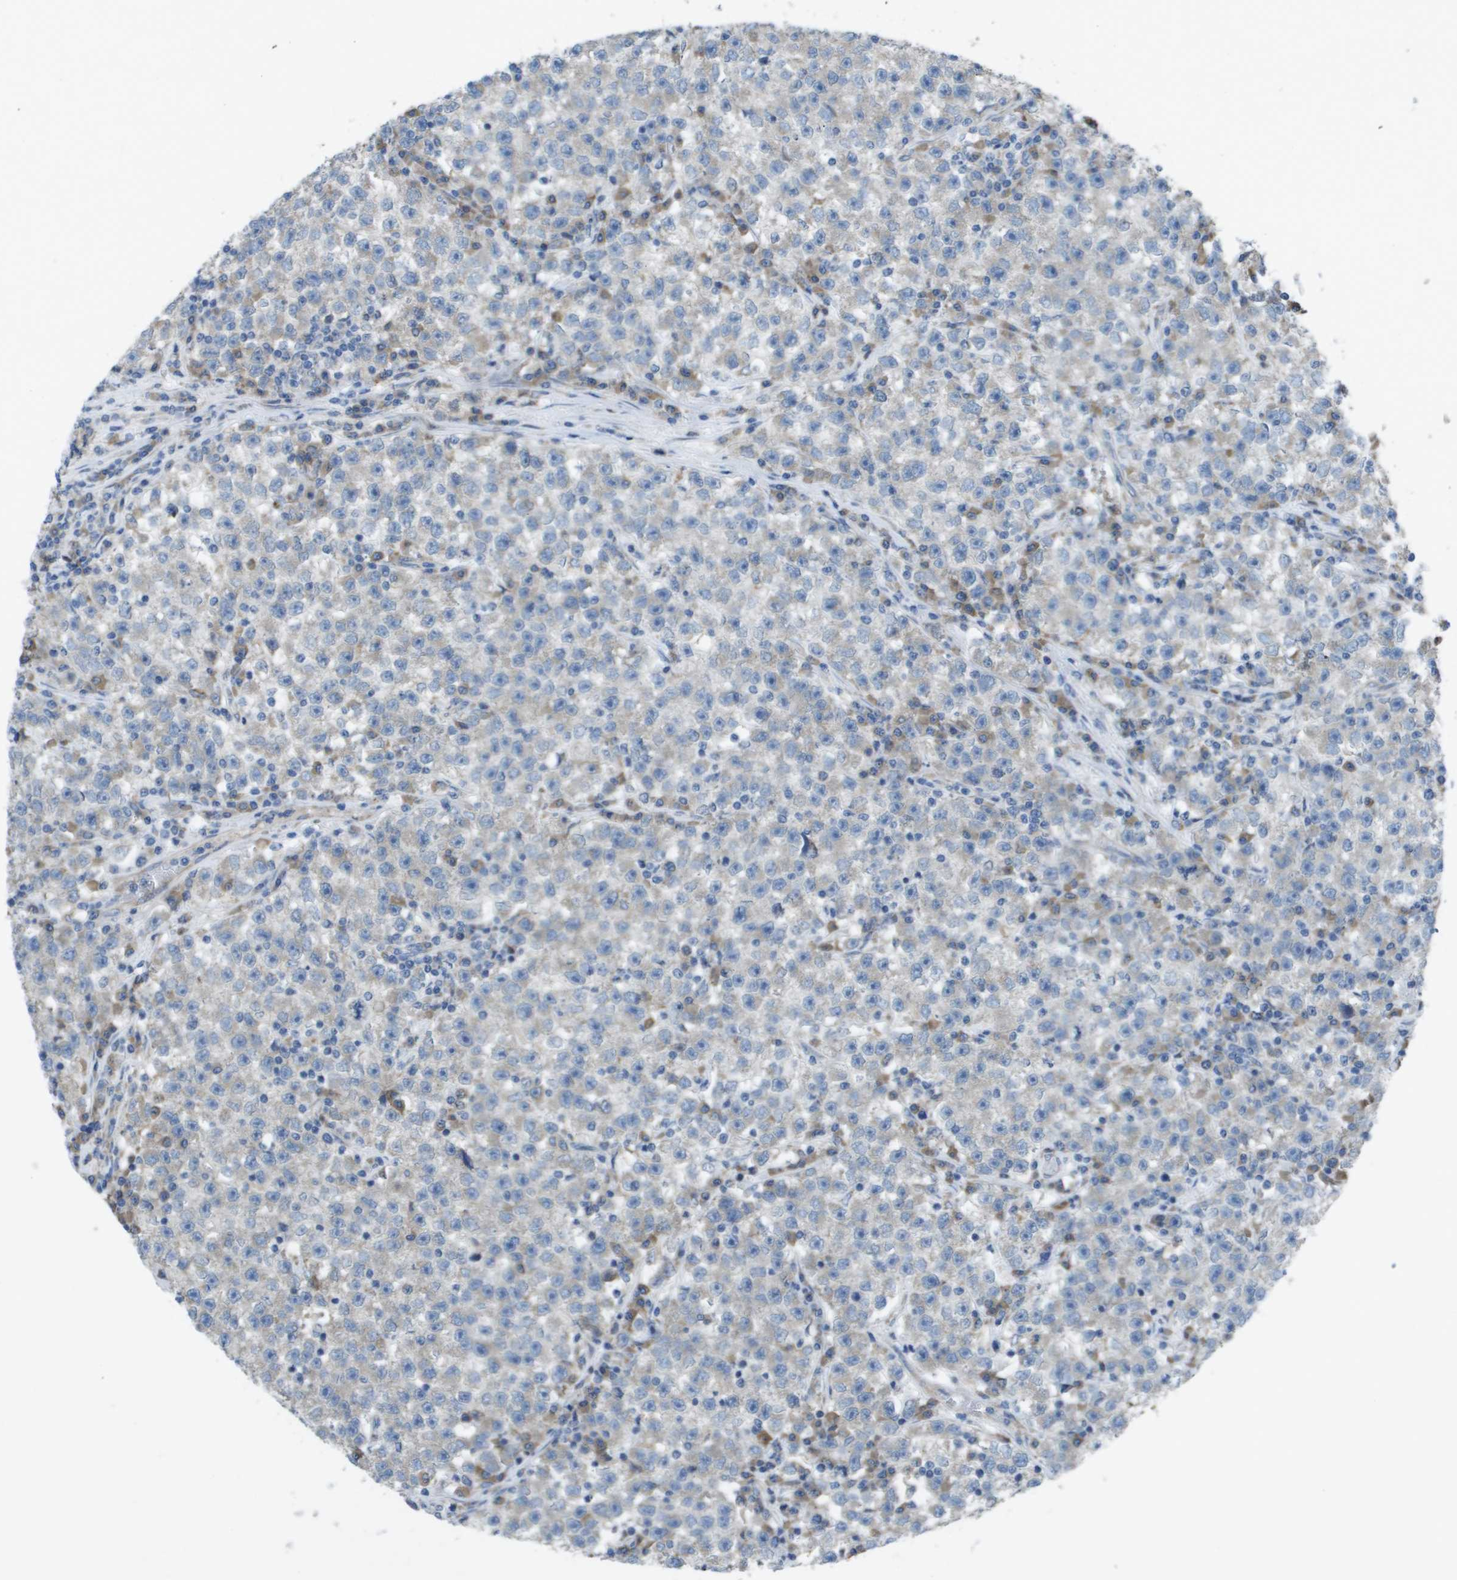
{"staining": {"intensity": "negative", "quantity": "none", "location": "none"}, "tissue": "testis cancer", "cell_type": "Tumor cells", "image_type": "cancer", "snomed": [{"axis": "morphology", "description": "Seminoma, NOS"}, {"axis": "topography", "description": "Testis"}], "caption": "Protein analysis of testis cancer (seminoma) shows no significant positivity in tumor cells.", "gene": "CLCN2", "patient": {"sex": "male", "age": 22}}